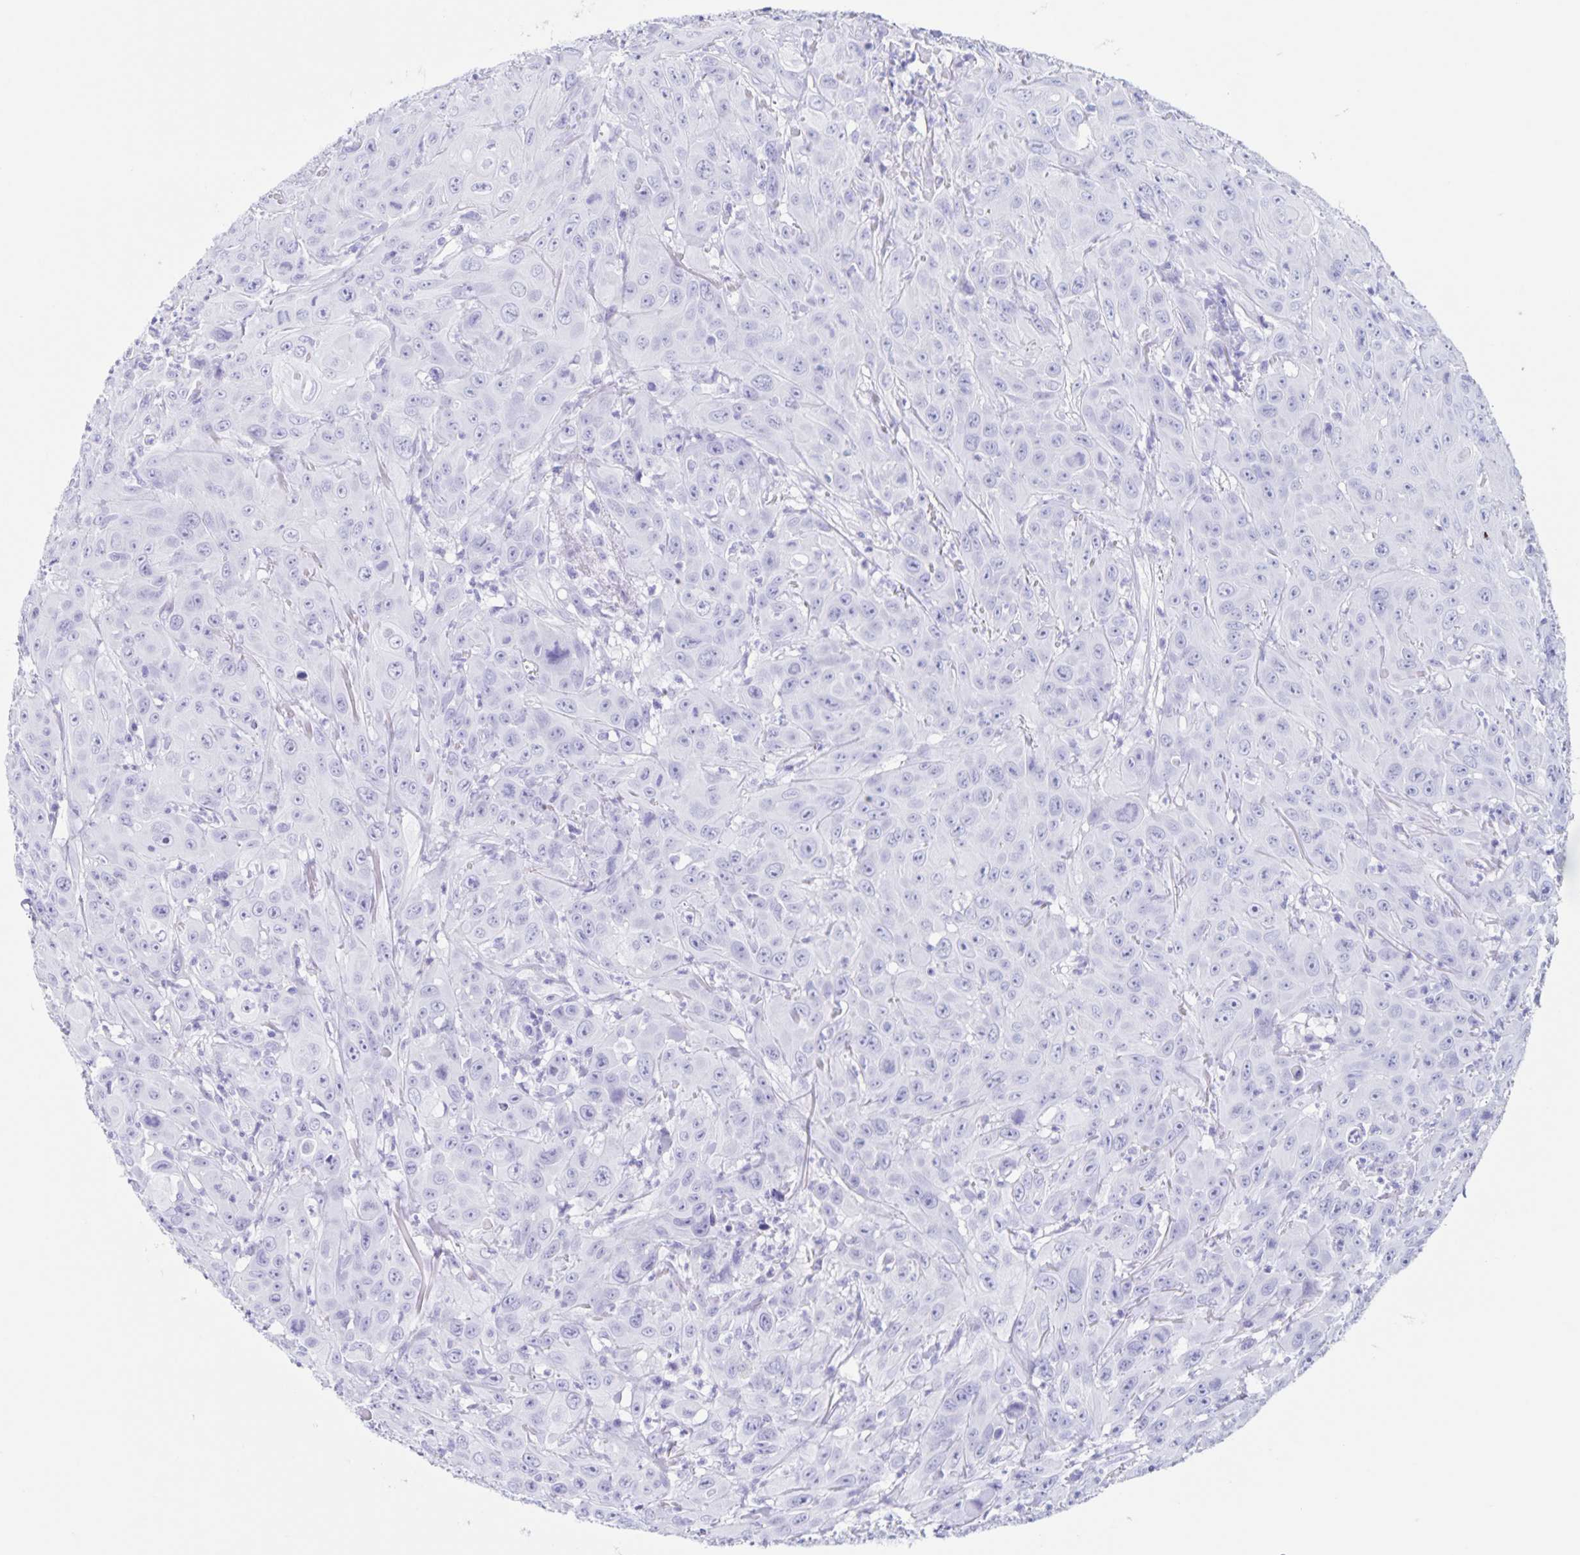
{"staining": {"intensity": "negative", "quantity": "none", "location": "none"}, "tissue": "head and neck cancer", "cell_type": "Tumor cells", "image_type": "cancer", "snomed": [{"axis": "morphology", "description": "Squamous cell carcinoma, NOS"}, {"axis": "topography", "description": "Skin"}, {"axis": "topography", "description": "Head-Neck"}], "caption": "Tumor cells show no significant protein expression in head and neck squamous cell carcinoma.", "gene": "C12orf56", "patient": {"sex": "male", "age": 80}}